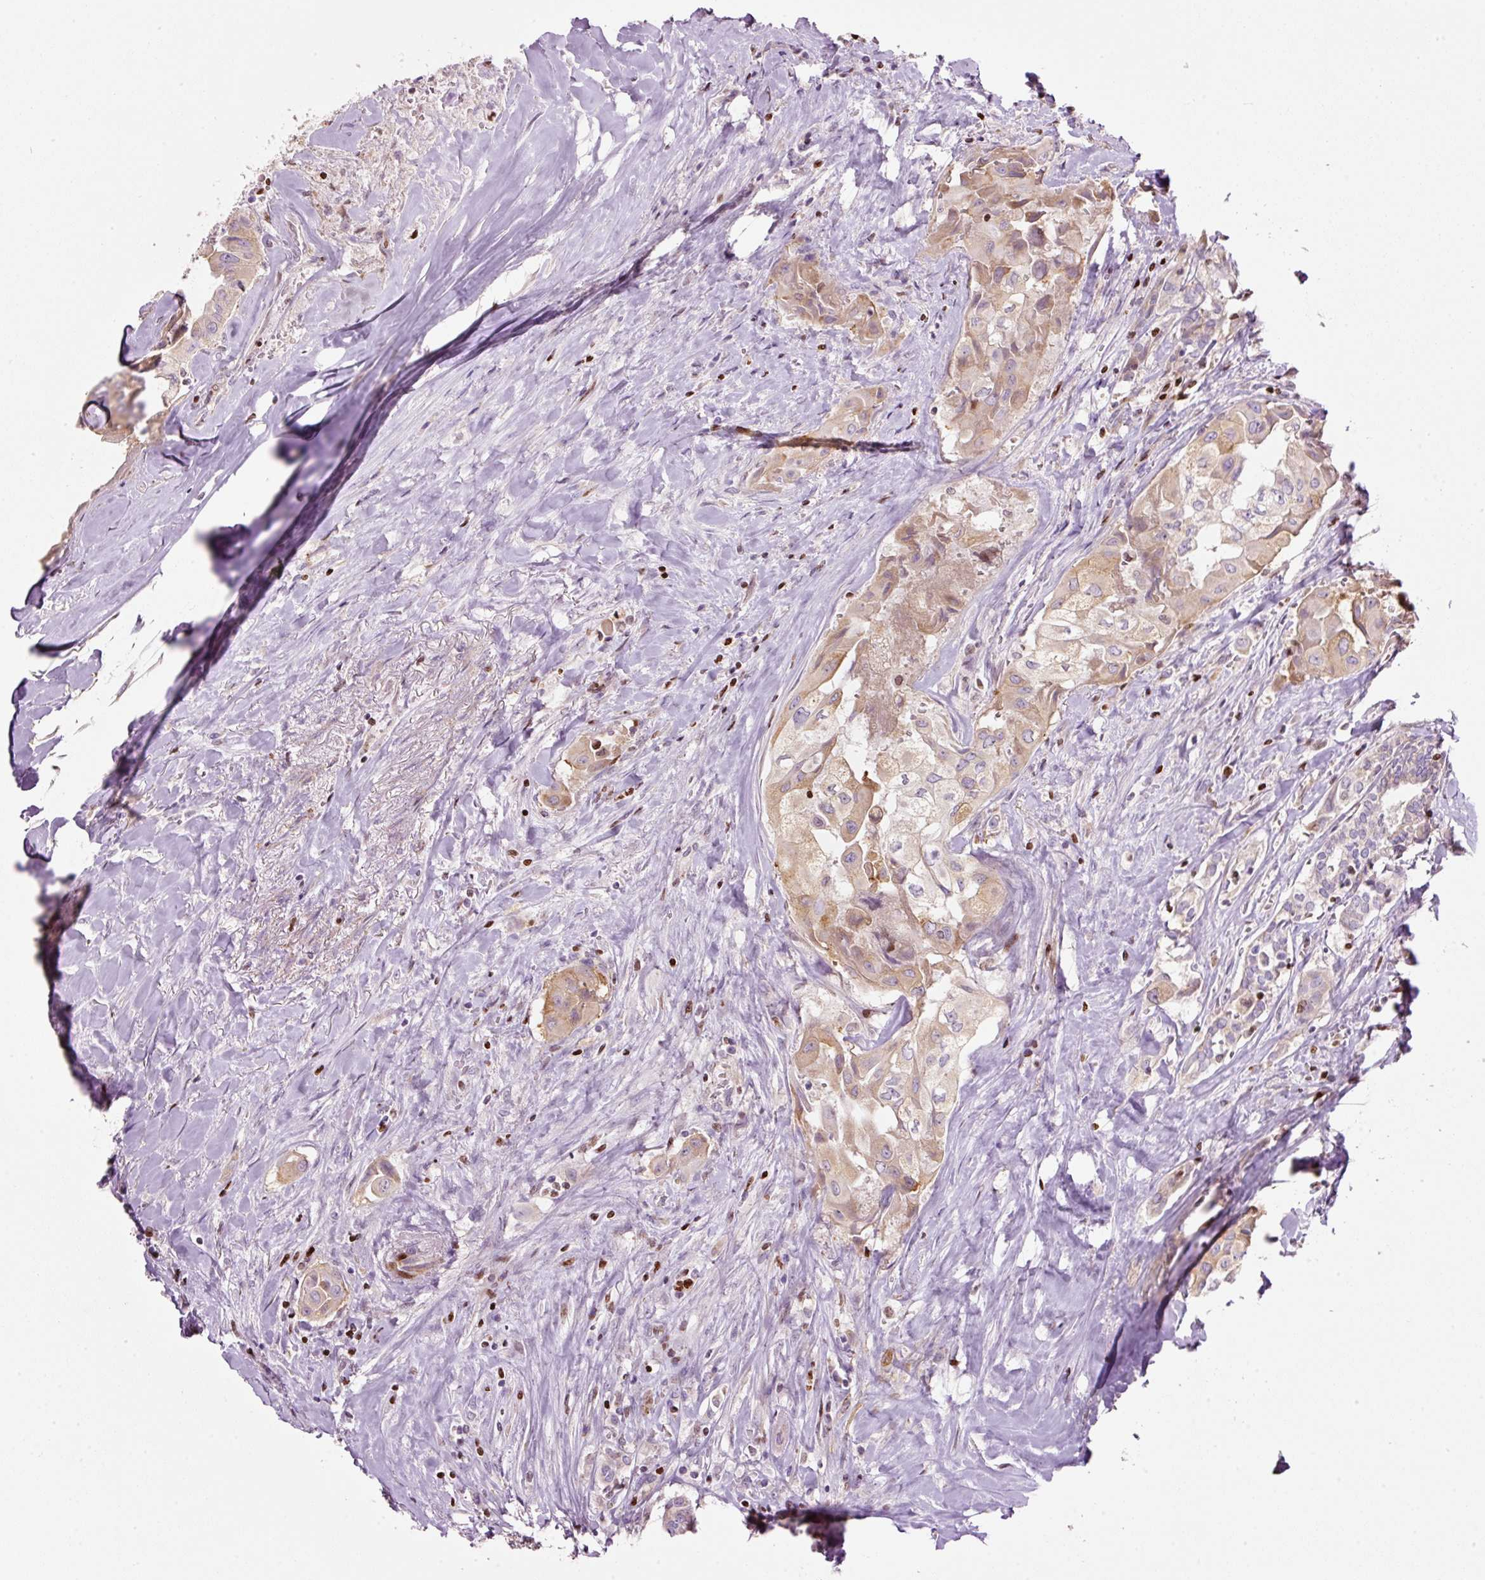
{"staining": {"intensity": "weak", "quantity": ">75%", "location": "cytoplasmic/membranous,nuclear"}, "tissue": "thyroid cancer", "cell_type": "Tumor cells", "image_type": "cancer", "snomed": [{"axis": "morphology", "description": "Normal tissue, NOS"}, {"axis": "morphology", "description": "Papillary adenocarcinoma, NOS"}, {"axis": "topography", "description": "Thyroid gland"}], "caption": "Protein positivity by IHC exhibits weak cytoplasmic/membranous and nuclear expression in about >75% of tumor cells in papillary adenocarcinoma (thyroid).", "gene": "TMEM8B", "patient": {"sex": "female", "age": 59}}